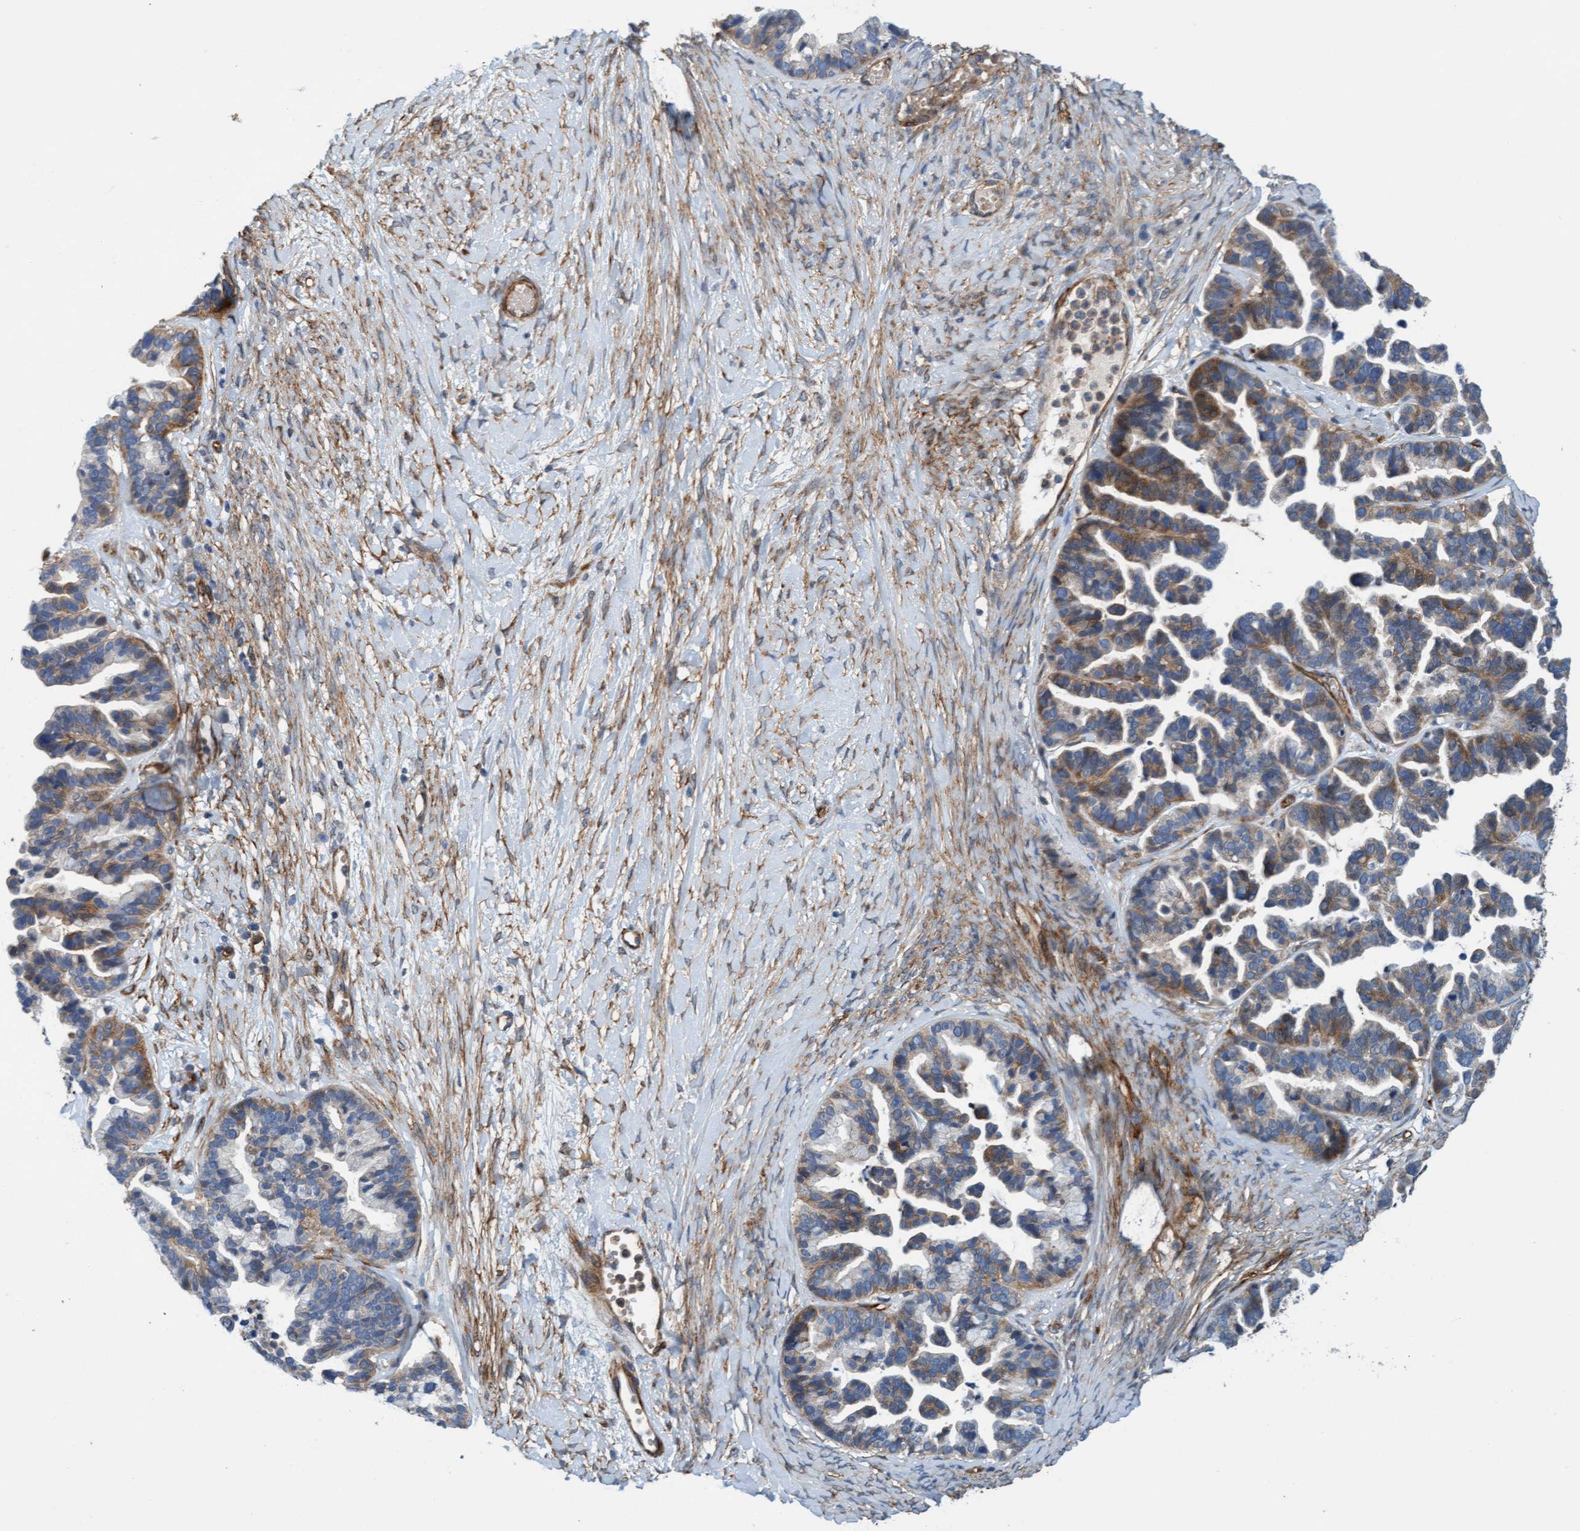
{"staining": {"intensity": "weak", "quantity": ">75%", "location": "cytoplasmic/membranous"}, "tissue": "ovarian cancer", "cell_type": "Tumor cells", "image_type": "cancer", "snomed": [{"axis": "morphology", "description": "Cystadenocarcinoma, serous, NOS"}, {"axis": "topography", "description": "Ovary"}], "caption": "Immunohistochemical staining of ovarian cancer (serous cystadenocarcinoma) reveals low levels of weak cytoplasmic/membranous staining in about >75% of tumor cells.", "gene": "FMNL3", "patient": {"sex": "female", "age": 56}}